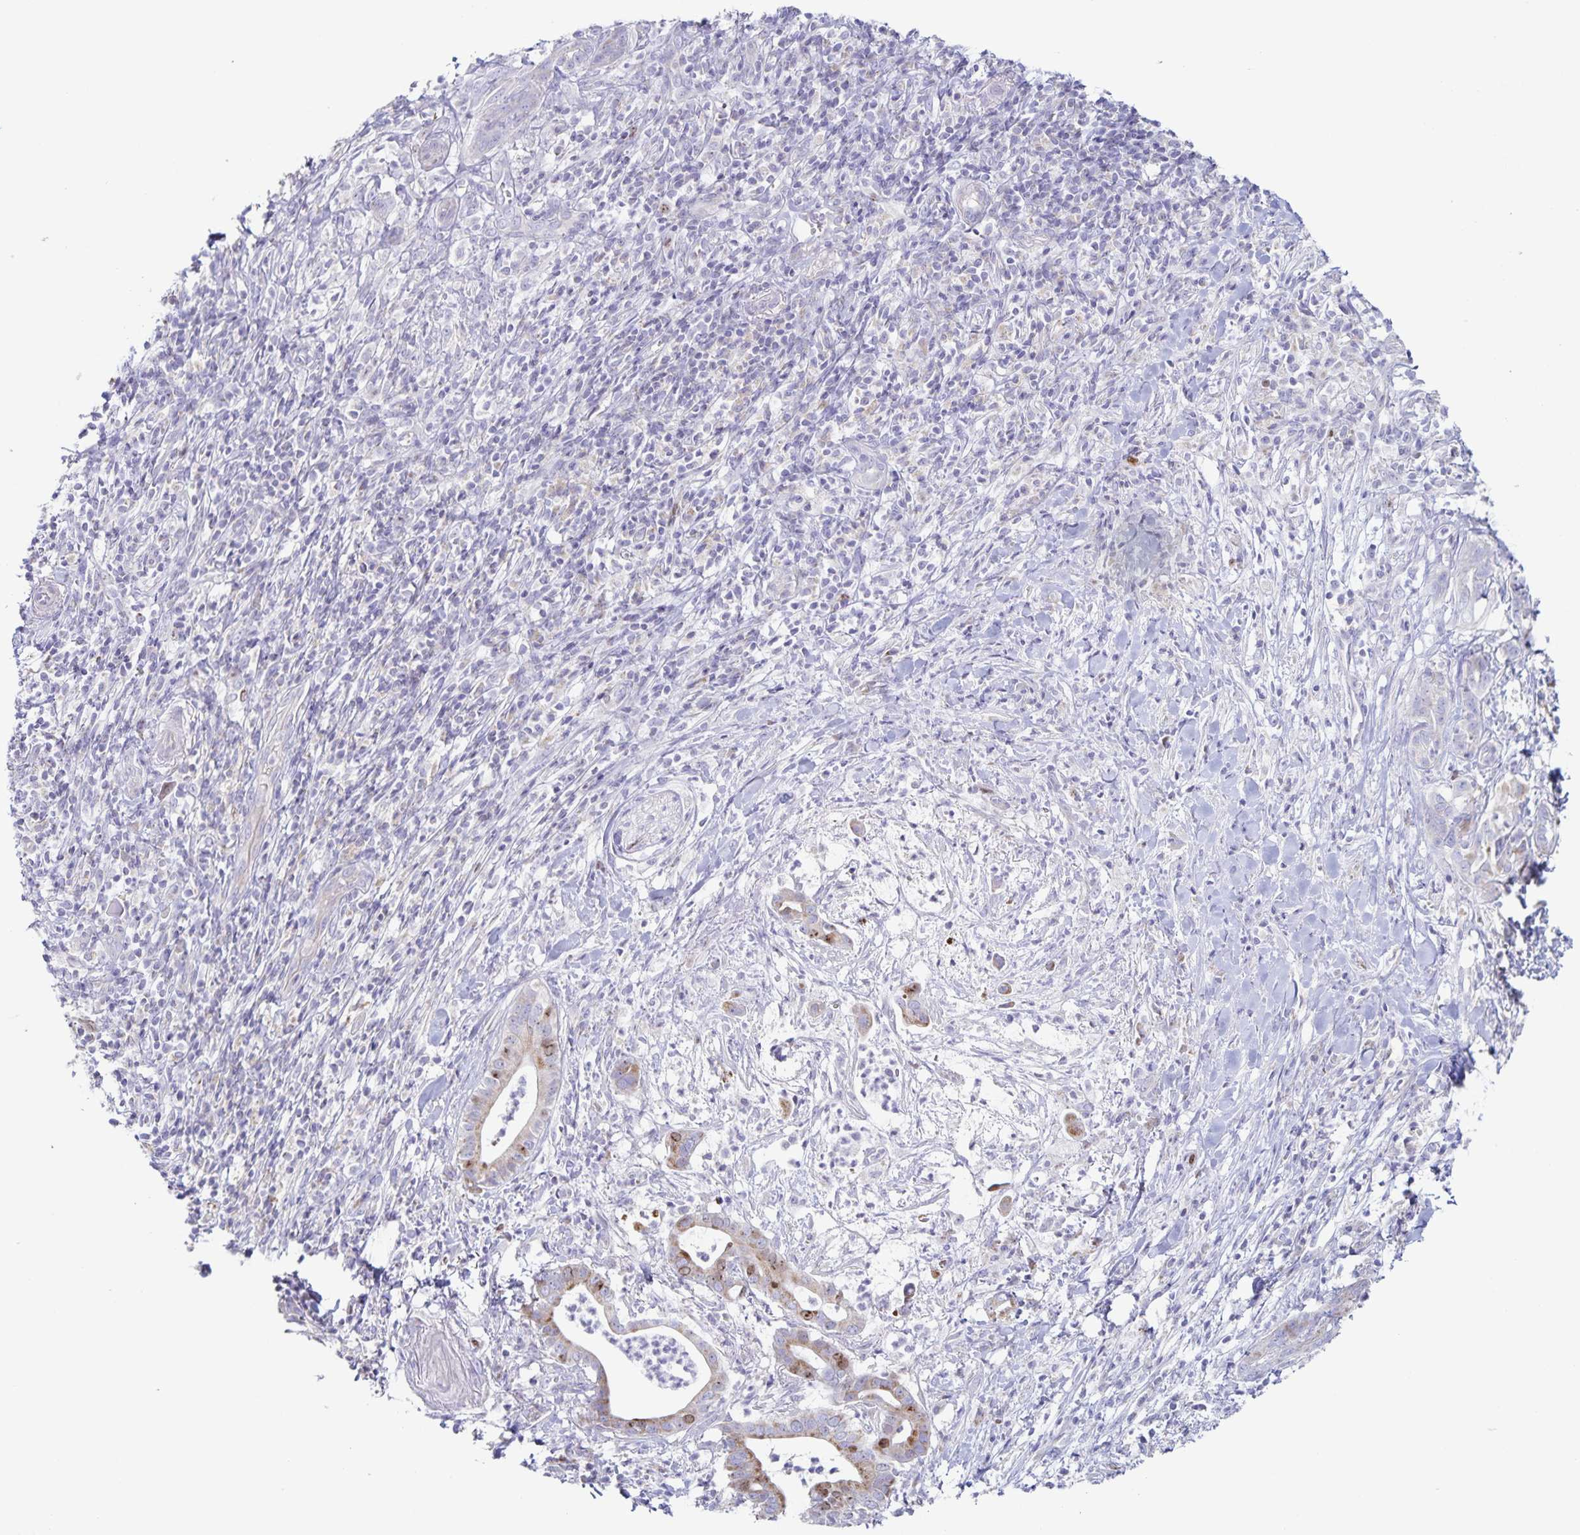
{"staining": {"intensity": "moderate", "quantity": "<25%", "location": "nuclear"}, "tissue": "pancreatic cancer", "cell_type": "Tumor cells", "image_type": "cancer", "snomed": [{"axis": "morphology", "description": "Adenocarcinoma, NOS"}, {"axis": "topography", "description": "Pancreas"}], "caption": "A micrograph of adenocarcinoma (pancreatic) stained for a protein displays moderate nuclear brown staining in tumor cells.", "gene": "CENPH", "patient": {"sex": "male", "age": 61}}